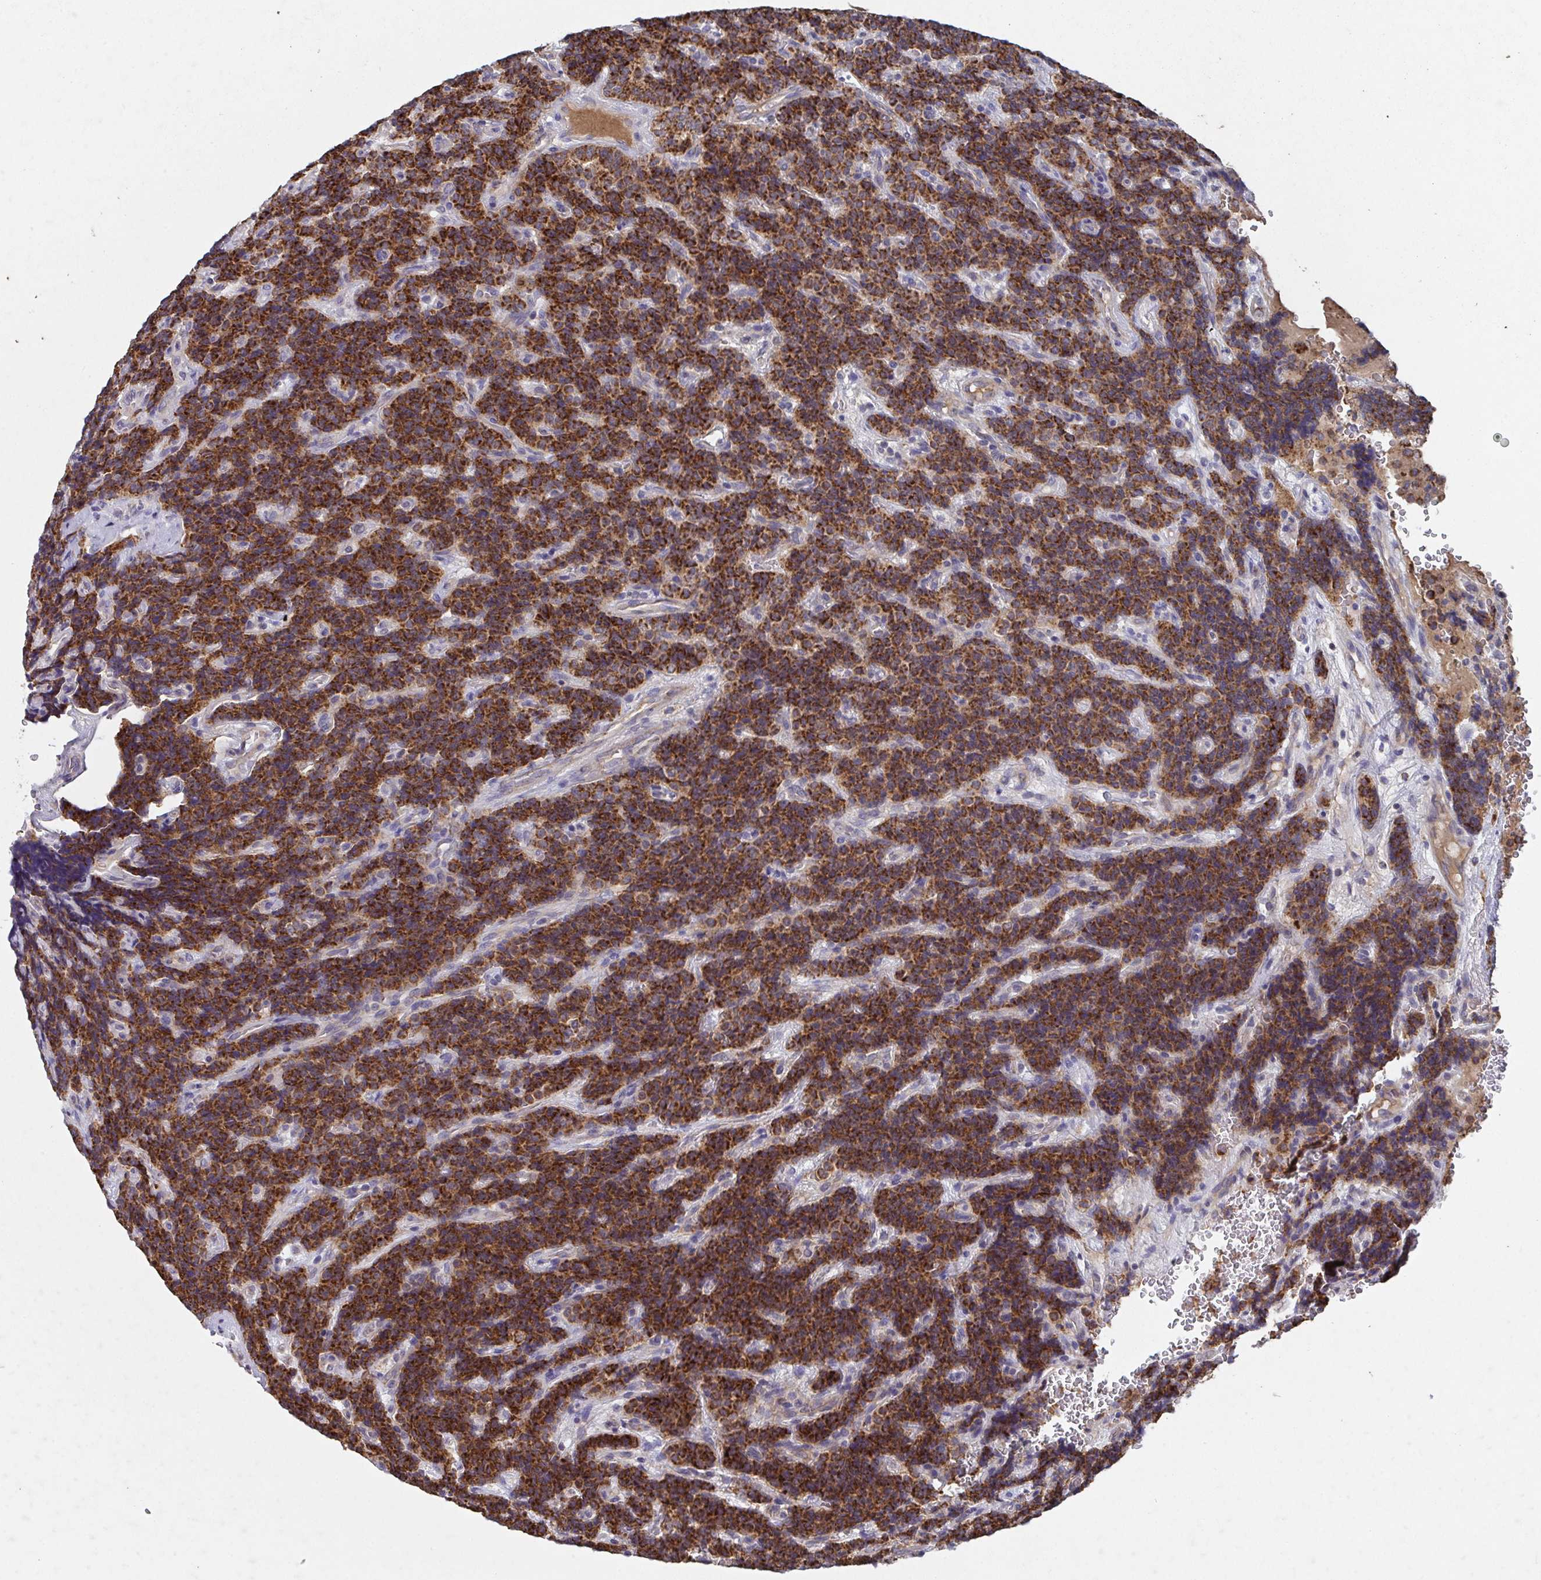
{"staining": {"intensity": "strong", "quantity": ">75%", "location": "cytoplasmic/membranous"}, "tissue": "carcinoid", "cell_type": "Tumor cells", "image_type": "cancer", "snomed": [{"axis": "morphology", "description": "Carcinoid, malignant, NOS"}, {"axis": "topography", "description": "Pancreas"}], "caption": "Protein staining reveals strong cytoplasmic/membranous positivity in approximately >75% of tumor cells in carcinoid (malignant).", "gene": "MT-ND3", "patient": {"sex": "male", "age": 36}}